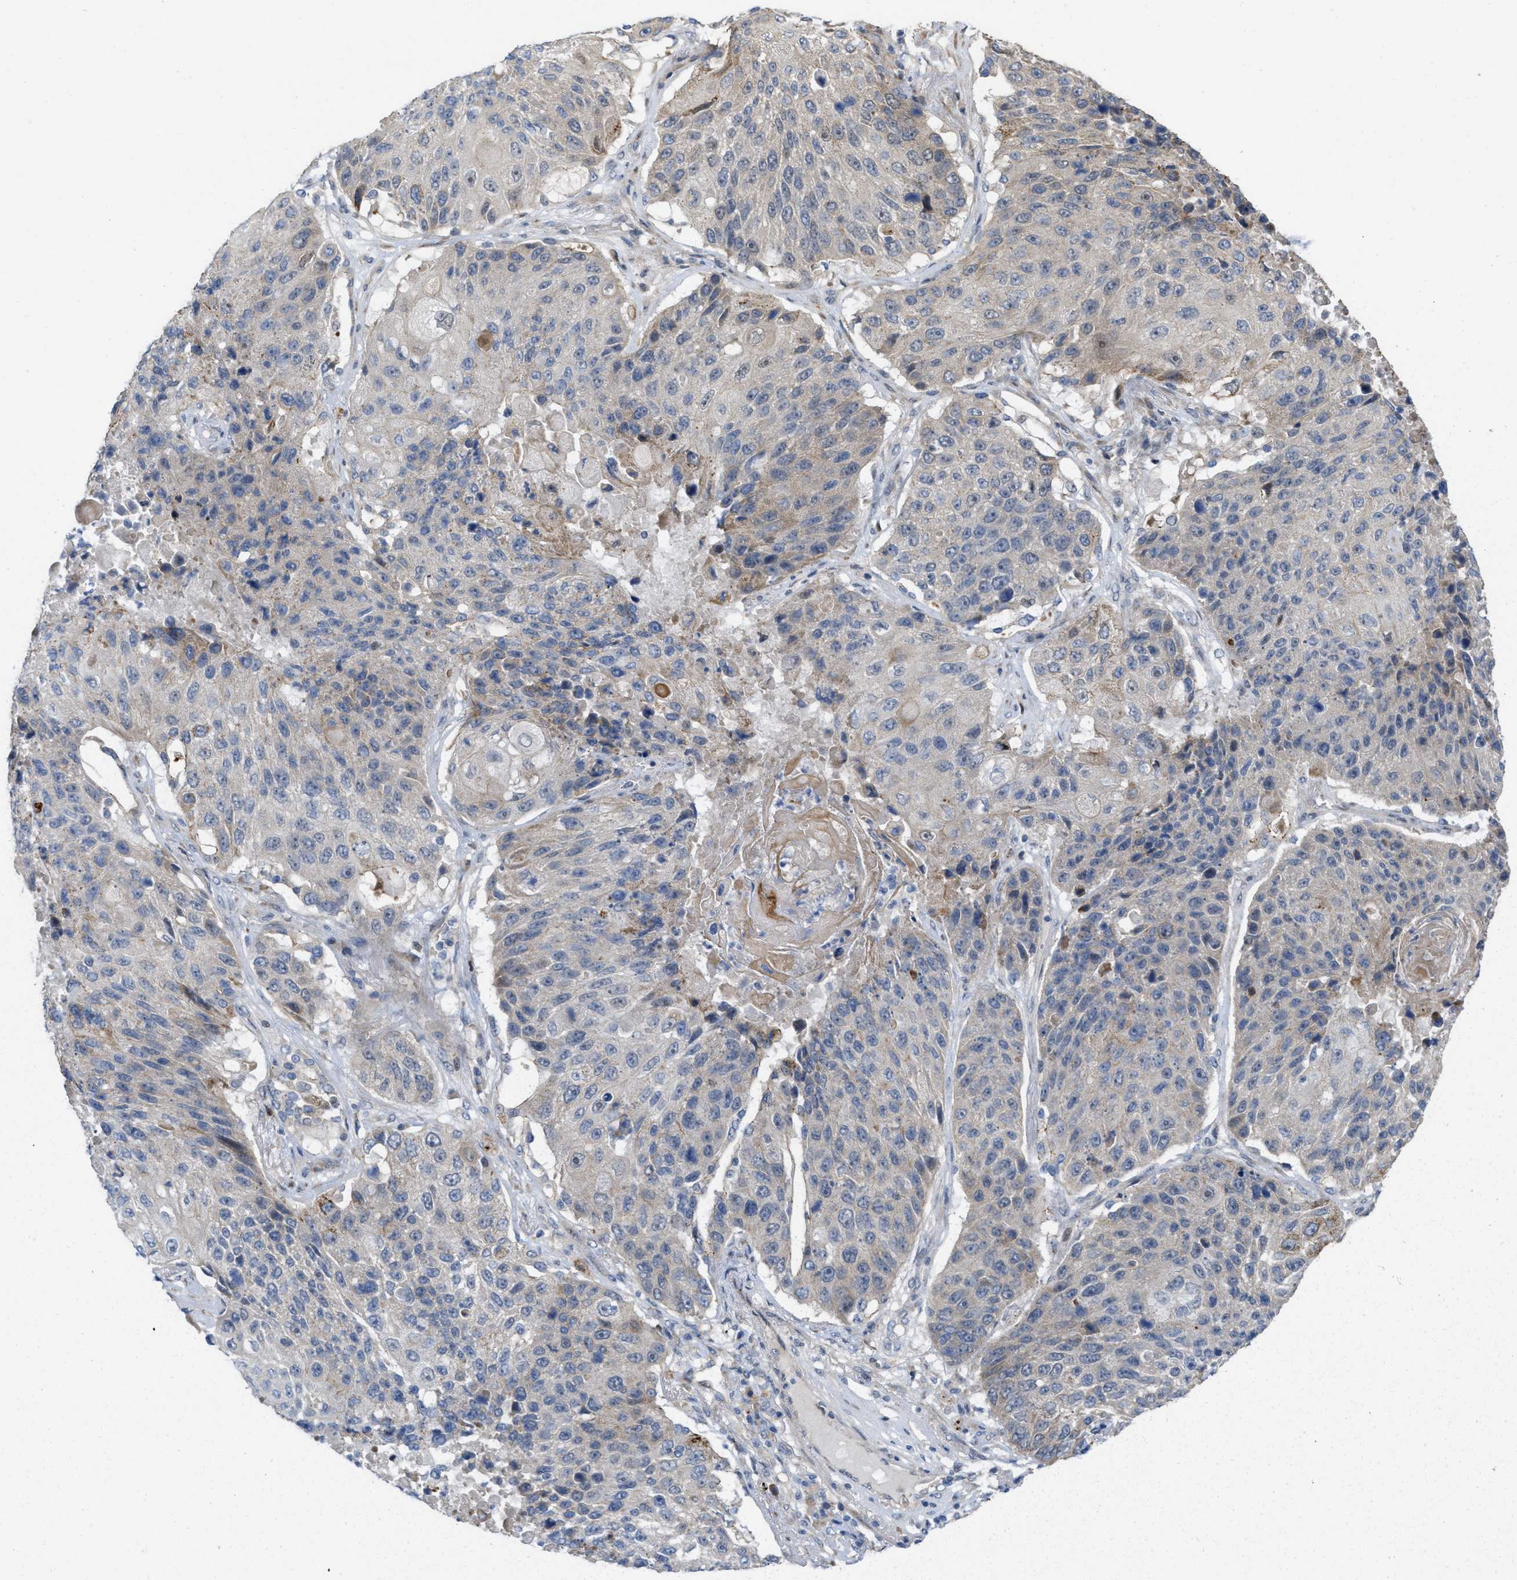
{"staining": {"intensity": "negative", "quantity": "none", "location": "none"}, "tissue": "lung cancer", "cell_type": "Tumor cells", "image_type": "cancer", "snomed": [{"axis": "morphology", "description": "Squamous cell carcinoma, NOS"}, {"axis": "topography", "description": "Lung"}], "caption": "This photomicrograph is of lung squamous cell carcinoma stained with immunohistochemistry (IHC) to label a protein in brown with the nuclei are counter-stained blue. There is no expression in tumor cells. (DAB immunohistochemistry with hematoxylin counter stain).", "gene": "CDPF1", "patient": {"sex": "male", "age": 61}}